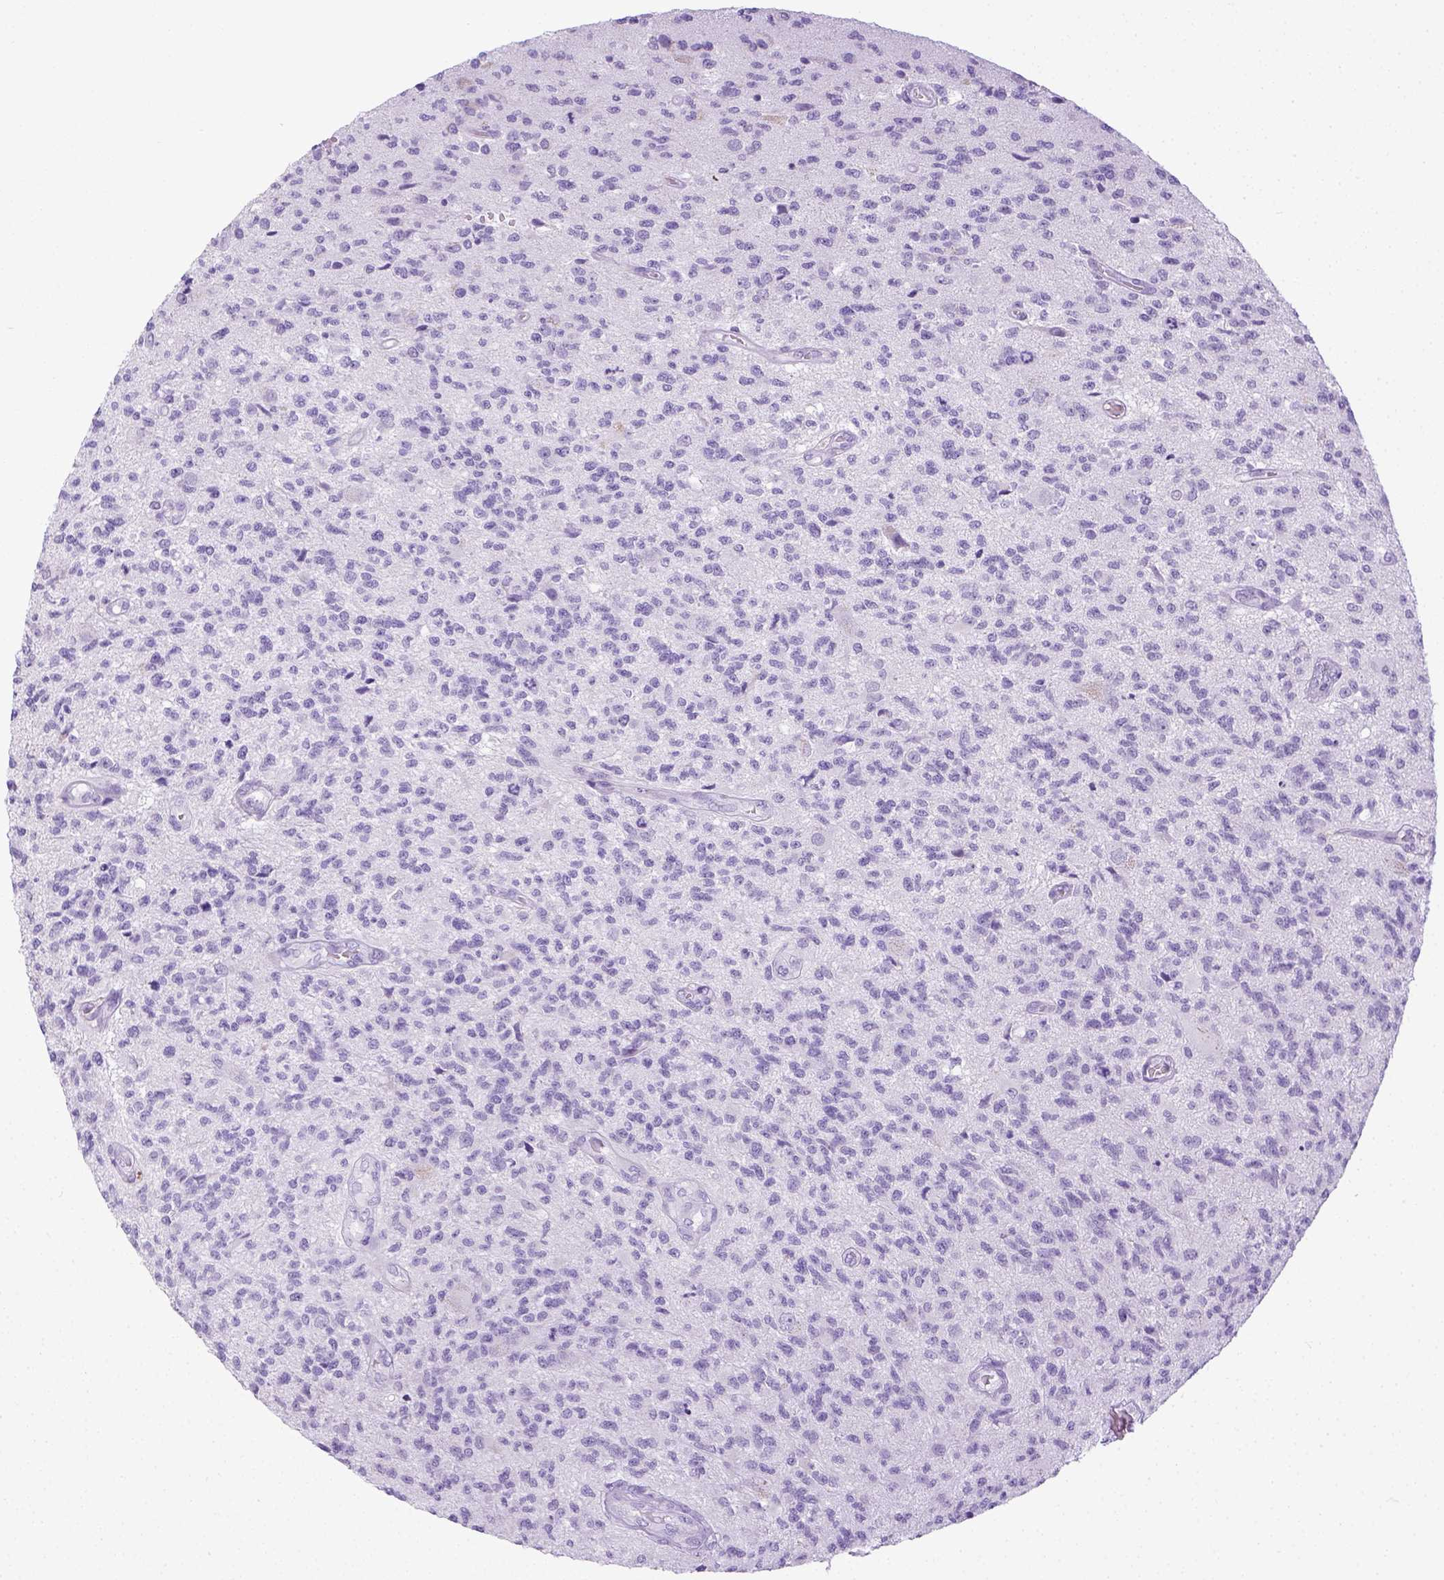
{"staining": {"intensity": "negative", "quantity": "none", "location": "none"}, "tissue": "glioma", "cell_type": "Tumor cells", "image_type": "cancer", "snomed": [{"axis": "morphology", "description": "Glioma, malignant, High grade"}, {"axis": "topography", "description": "Brain"}], "caption": "The immunohistochemistry (IHC) photomicrograph has no significant positivity in tumor cells of glioma tissue. Nuclei are stained in blue.", "gene": "LGSN", "patient": {"sex": "male", "age": 56}}